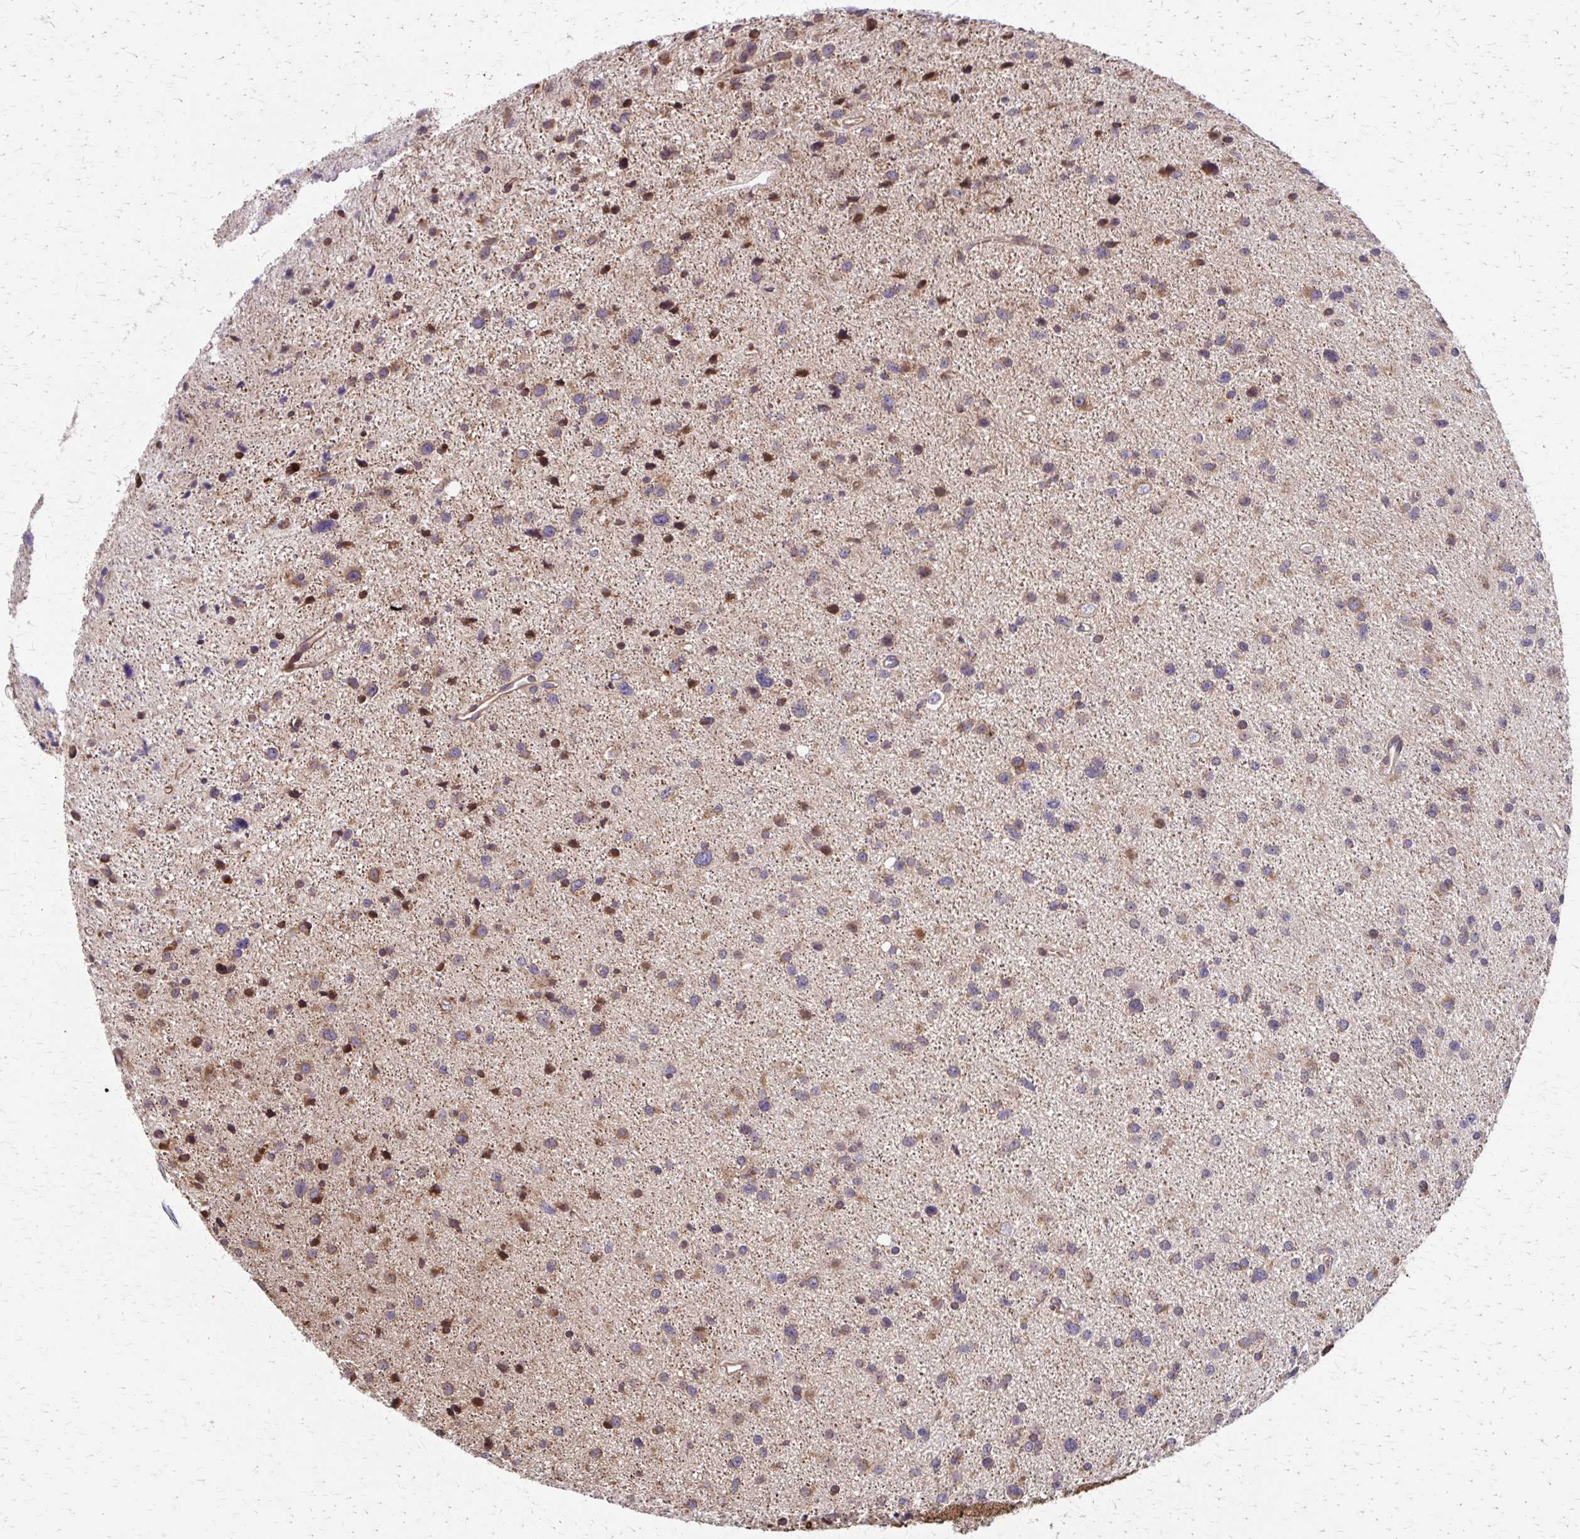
{"staining": {"intensity": "weak", "quantity": "25%-75%", "location": "cytoplasmic/membranous"}, "tissue": "glioma", "cell_type": "Tumor cells", "image_type": "cancer", "snomed": [{"axis": "morphology", "description": "Glioma, malignant, Low grade"}, {"axis": "topography", "description": "Brain"}], "caption": "Immunohistochemistry of human malignant low-grade glioma displays low levels of weak cytoplasmic/membranous expression in approximately 25%-75% of tumor cells.", "gene": "EEF2", "patient": {"sex": "female", "age": 55}}